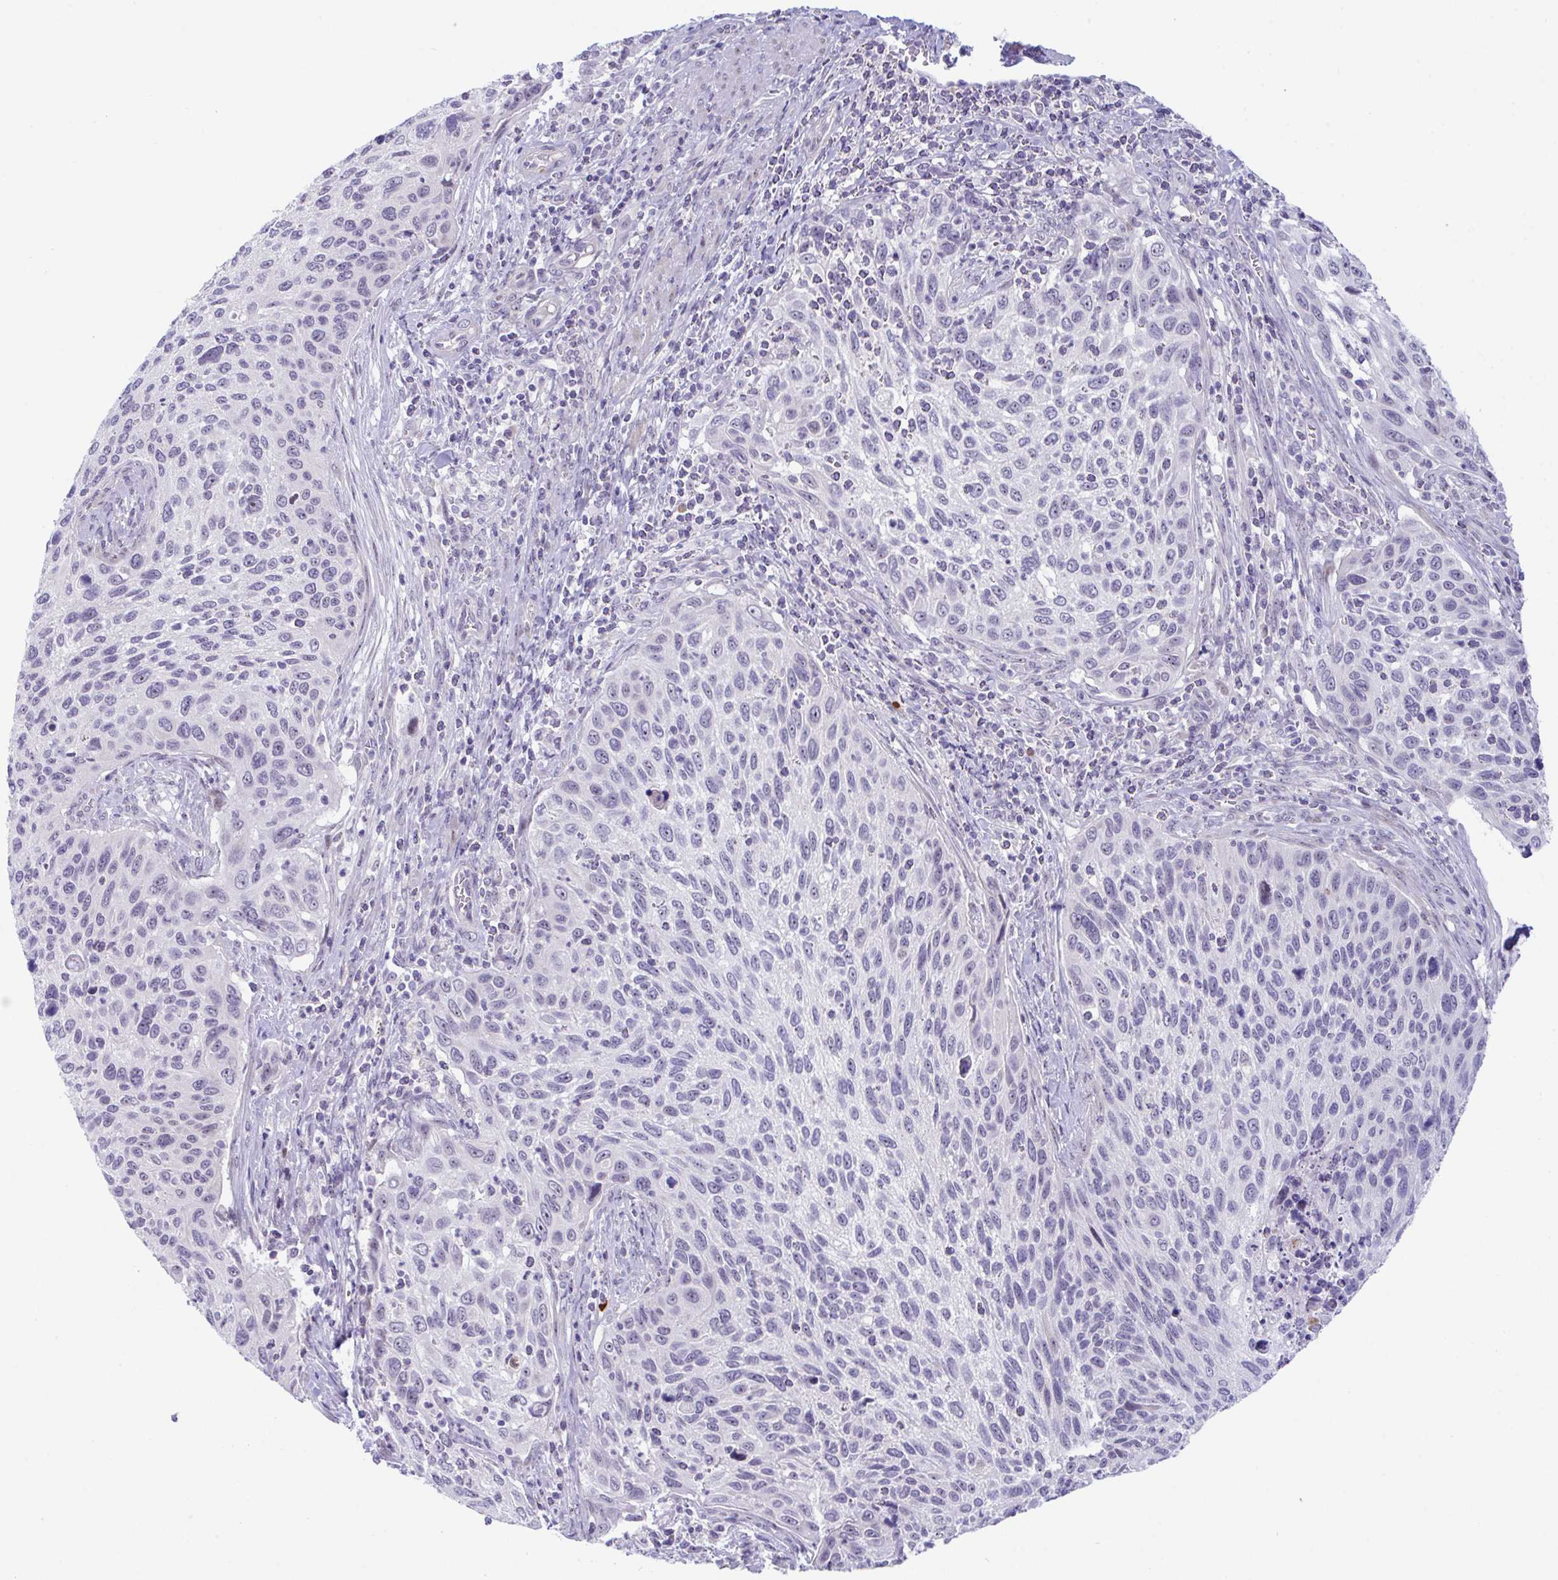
{"staining": {"intensity": "negative", "quantity": "none", "location": "none"}, "tissue": "cervical cancer", "cell_type": "Tumor cells", "image_type": "cancer", "snomed": [{"axis": "morphology", "description": "Squamous cell carcinoma, NOS"}, {"axis": "topography", "description": "Cervix"}], "caption": "Cervical cancer stained for a protein using IHC shows no staining tumor cells.", "gene": "USP35", "patient": {"sex": "female", "age": 70}}